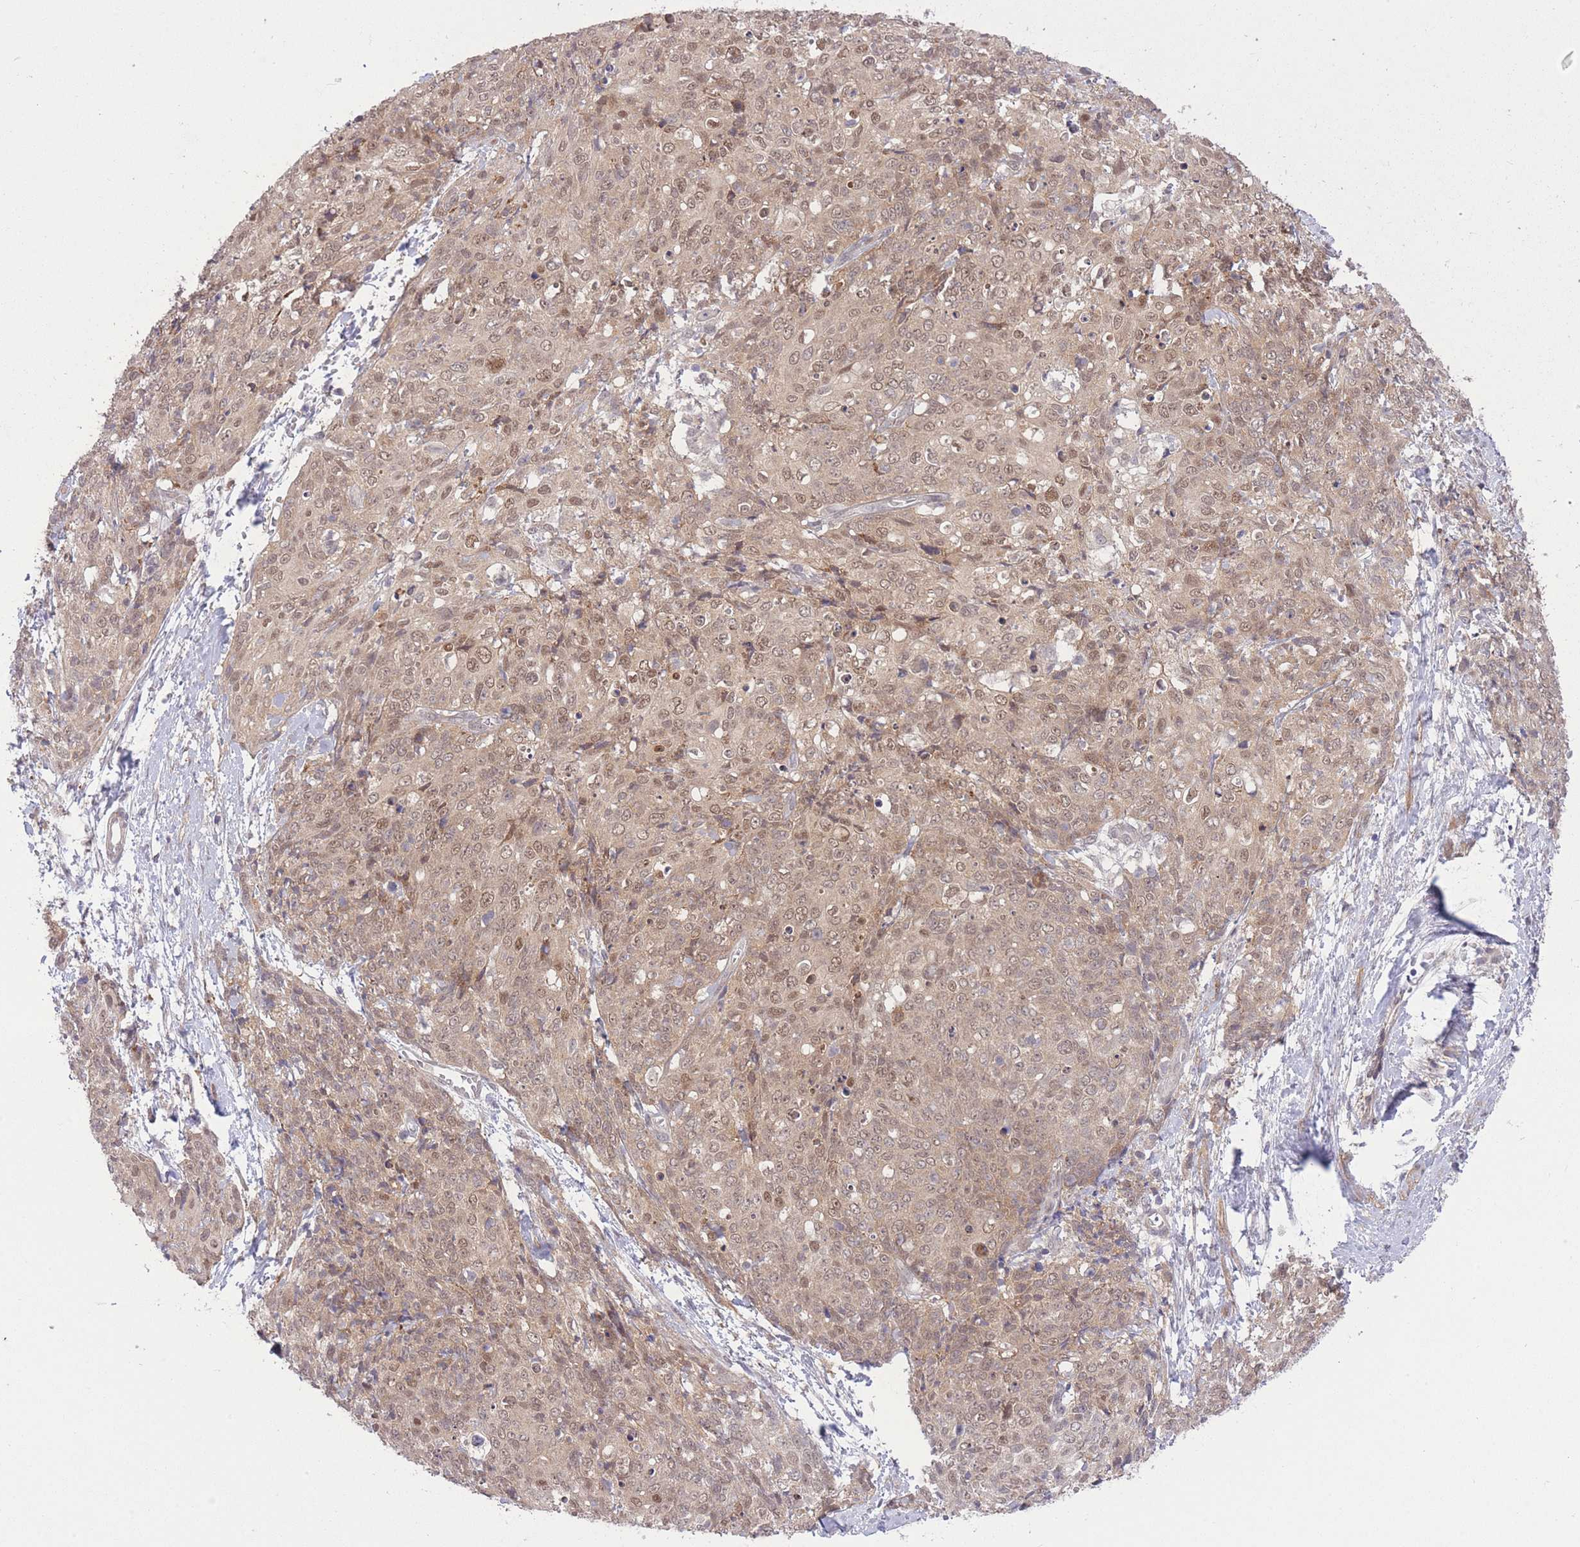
{"staining": {"intensity": "moderate", "quantity": ">75%", "location": "nuclear"}, "tissue": "skin cancer", "cell_type": "Tumor cells", "image_type": "cancer", "snomed": [{"axis": "morphology", "description": "Squamous cell carcinoma, NOS"}, {"axis": "topography", "description": "Skin"}, {"axis": "topography", "description": "Vulva"}], "caption": "Tumor cells reveal medium levels of moderate nuclear expression in about >75% of cells in human skin squamous cell carcinoma.", "gene": "ELOA2", "patient": {"sex": "female", "age": 85}}